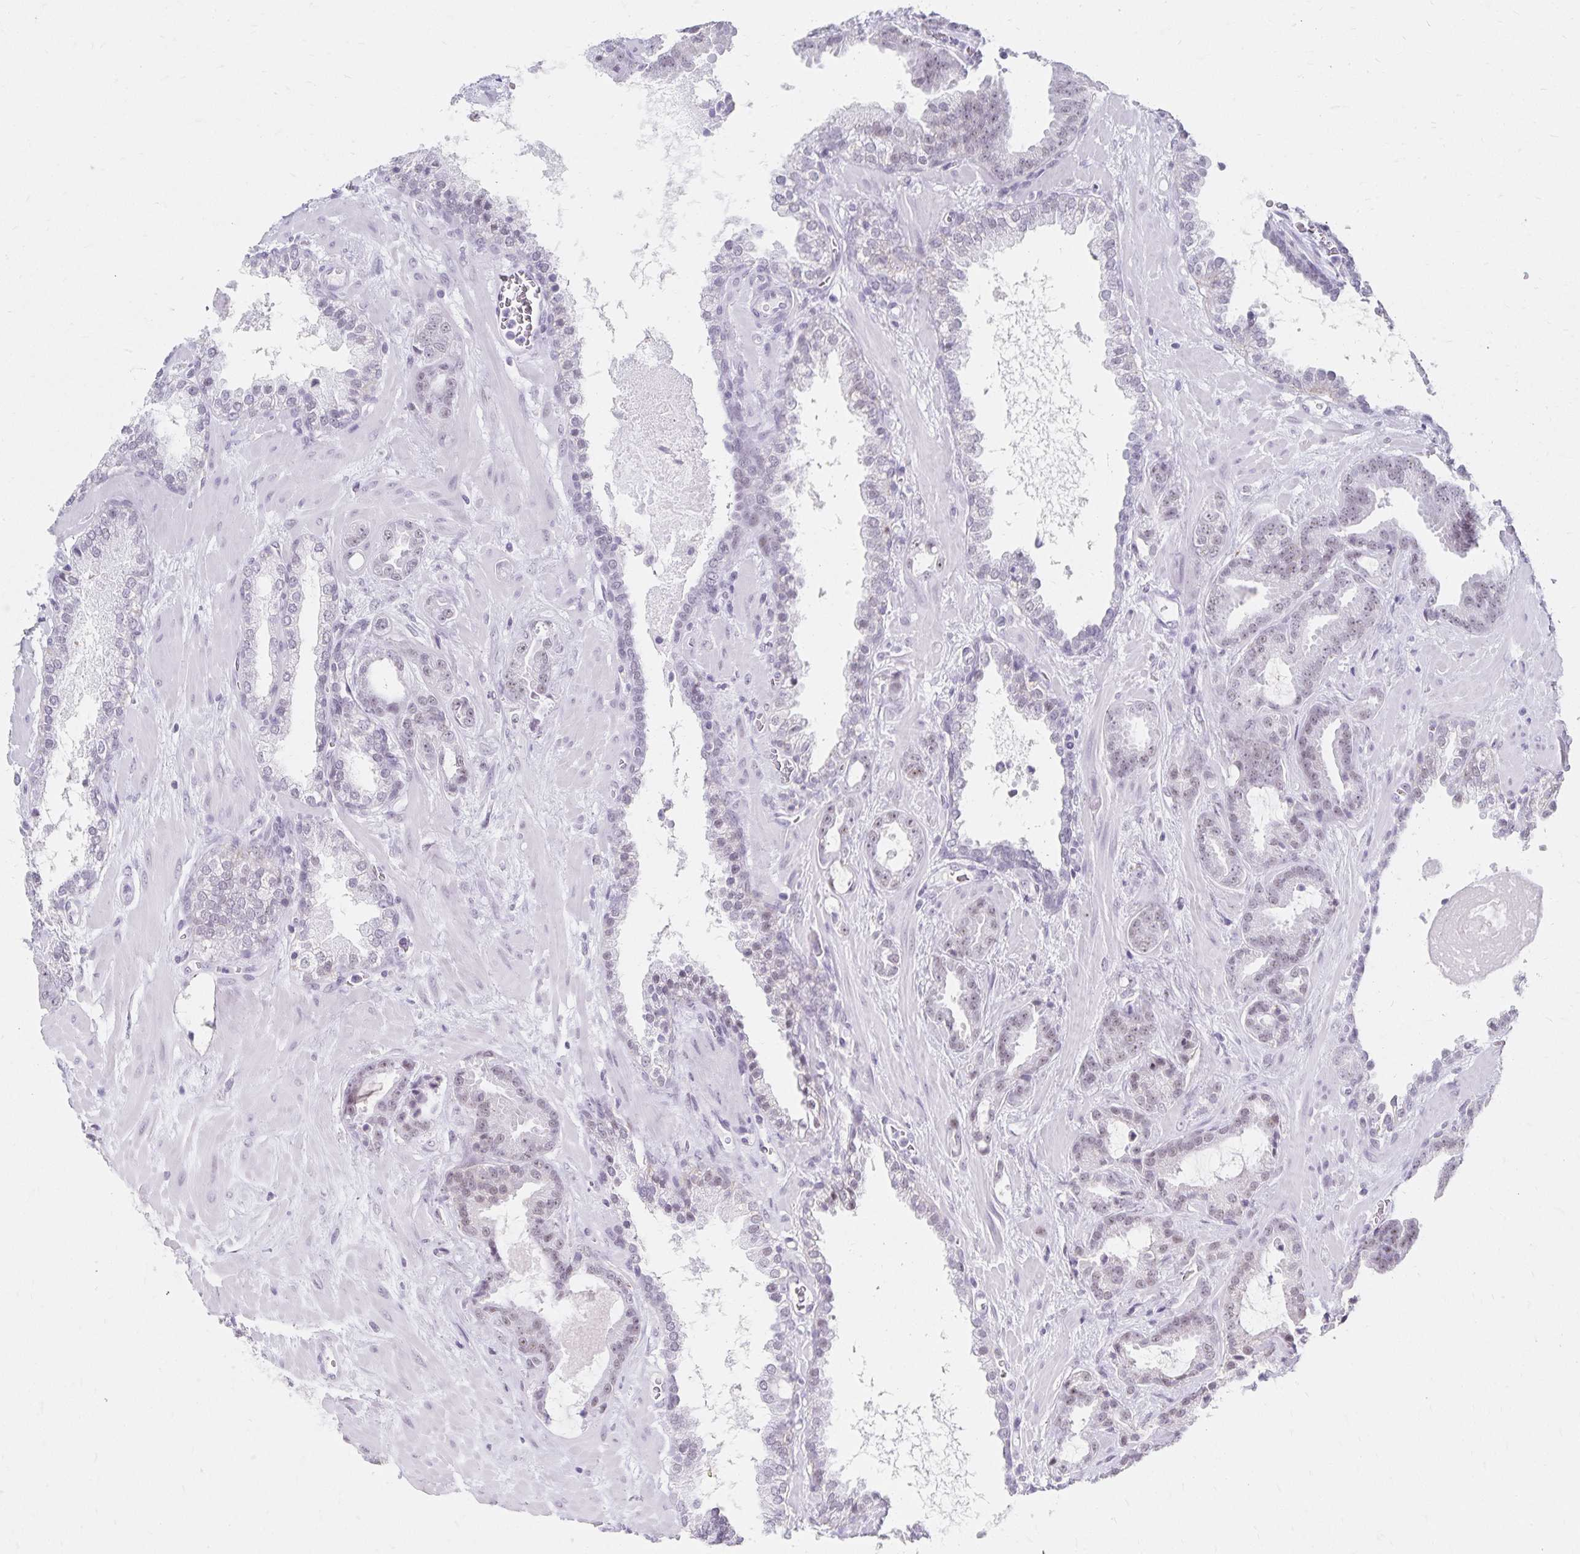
{"staining": {"intensity": "weak", "quantity": "25%-75%", "location": "nuclear"}, "tissue": "prostate cancer", "cell_type": "Tumor cells", "image_type": "cancer", "snomed": [{"axis": "morphology", "description": "Adenocarcinoma, Low grade"}, {"axis": "topography", "description": "Prostate"}], "caption": "IHC of adenocarcinoma (low-grade) (prostate) reveals low levels of weak nuclear staining in approximately 25%-75% of tumor cells.", "gene": "C20orf85", "patient": {"sex": "male", "age": 62}}